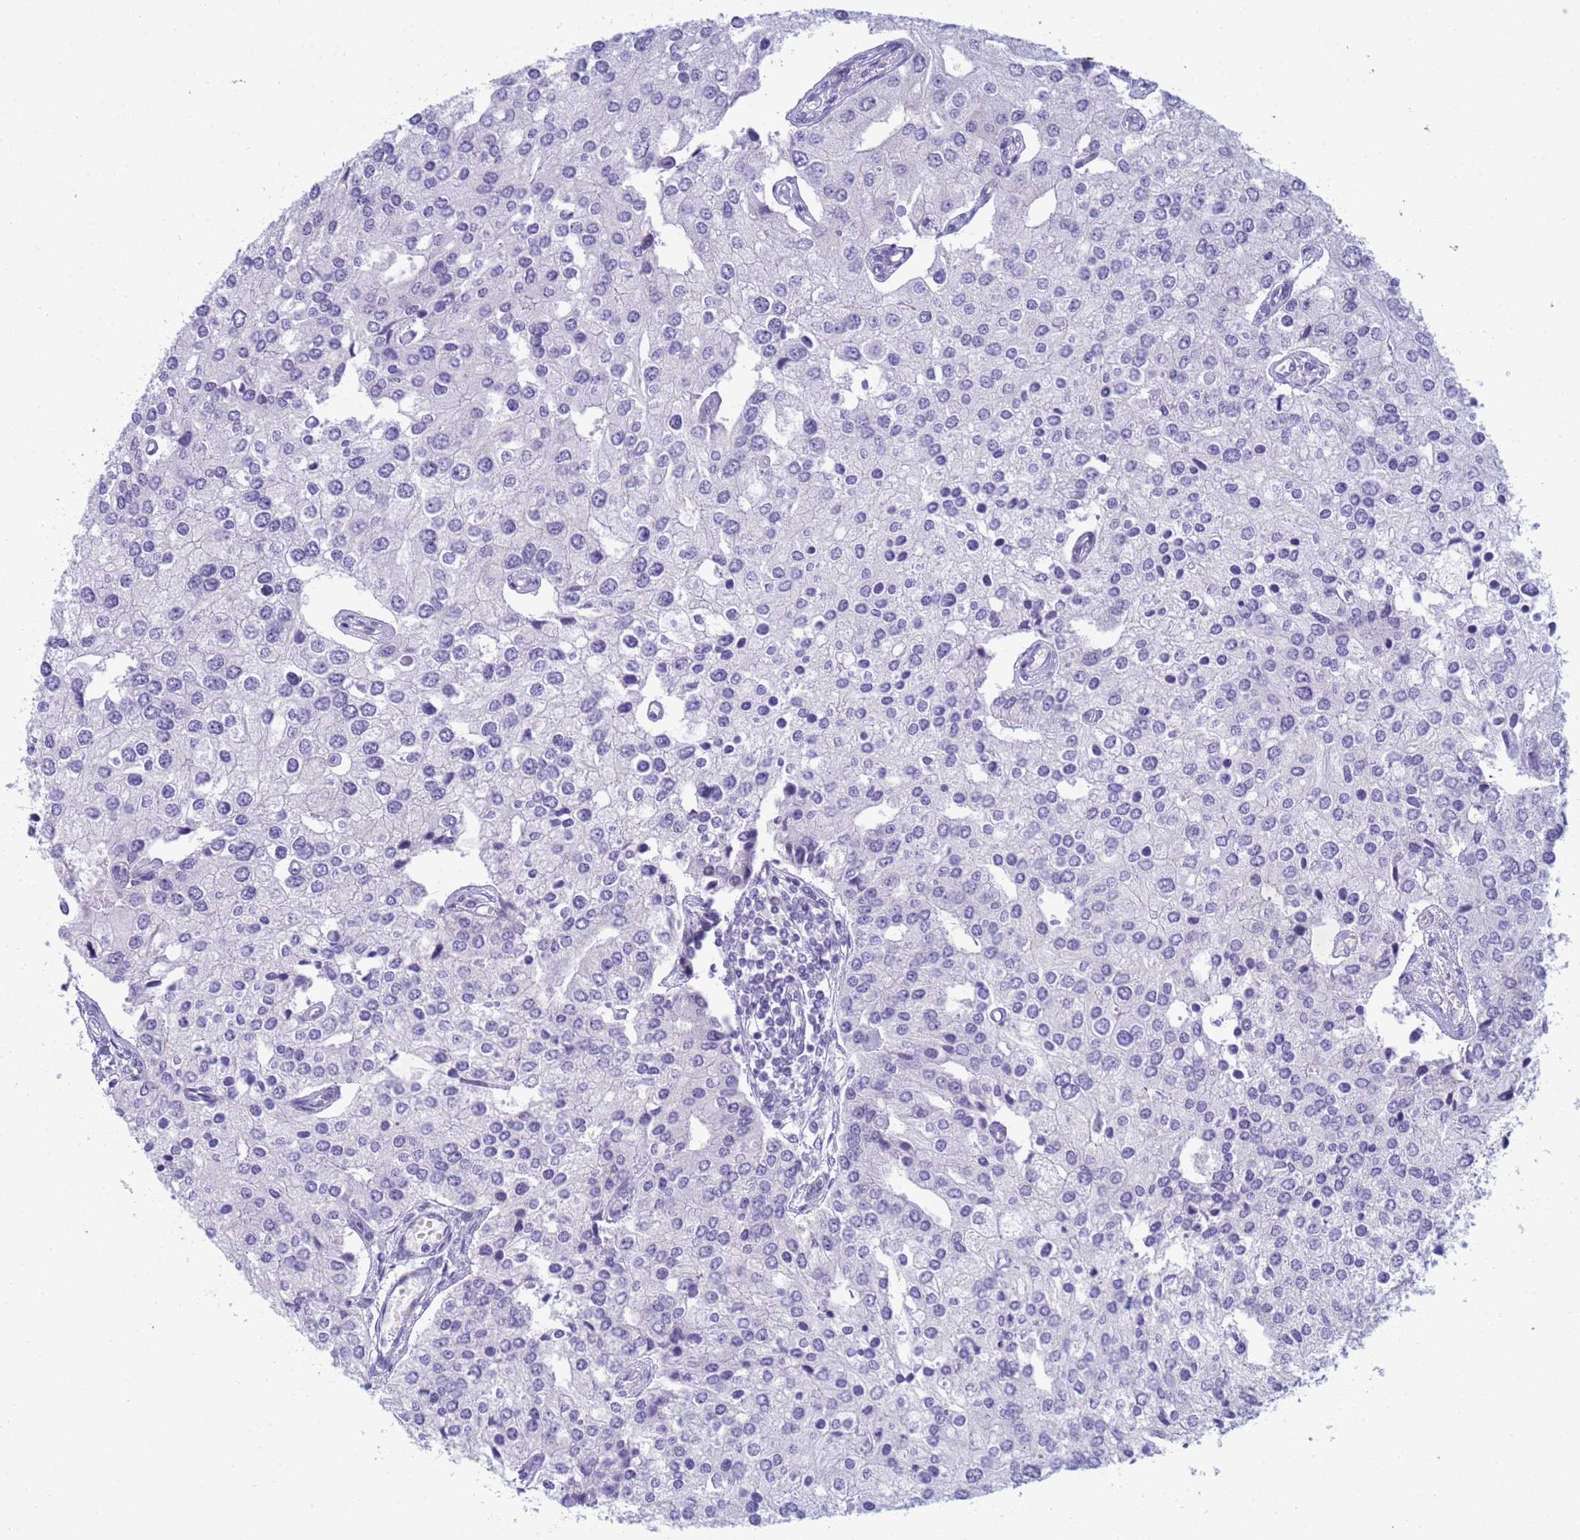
{"staining": {"intensity": "negative", "quantity": "none", "location": "none"}, "tissue": "prostate cancer", "cell_type": "Tumor cells", "image_type": "cancer", "snomed": [{"axis": "morphology", "description": "Adenocarcinoma, High grade"}, {"axis": "topography", "description": "Prostate"}], "caption": "IHC of human prostate cancer (high-grade adenocarcinoma) demonstrates no expression in tumor cells.", "gene": "SNX20", "patient": {"sex": "male", "age": 62}}